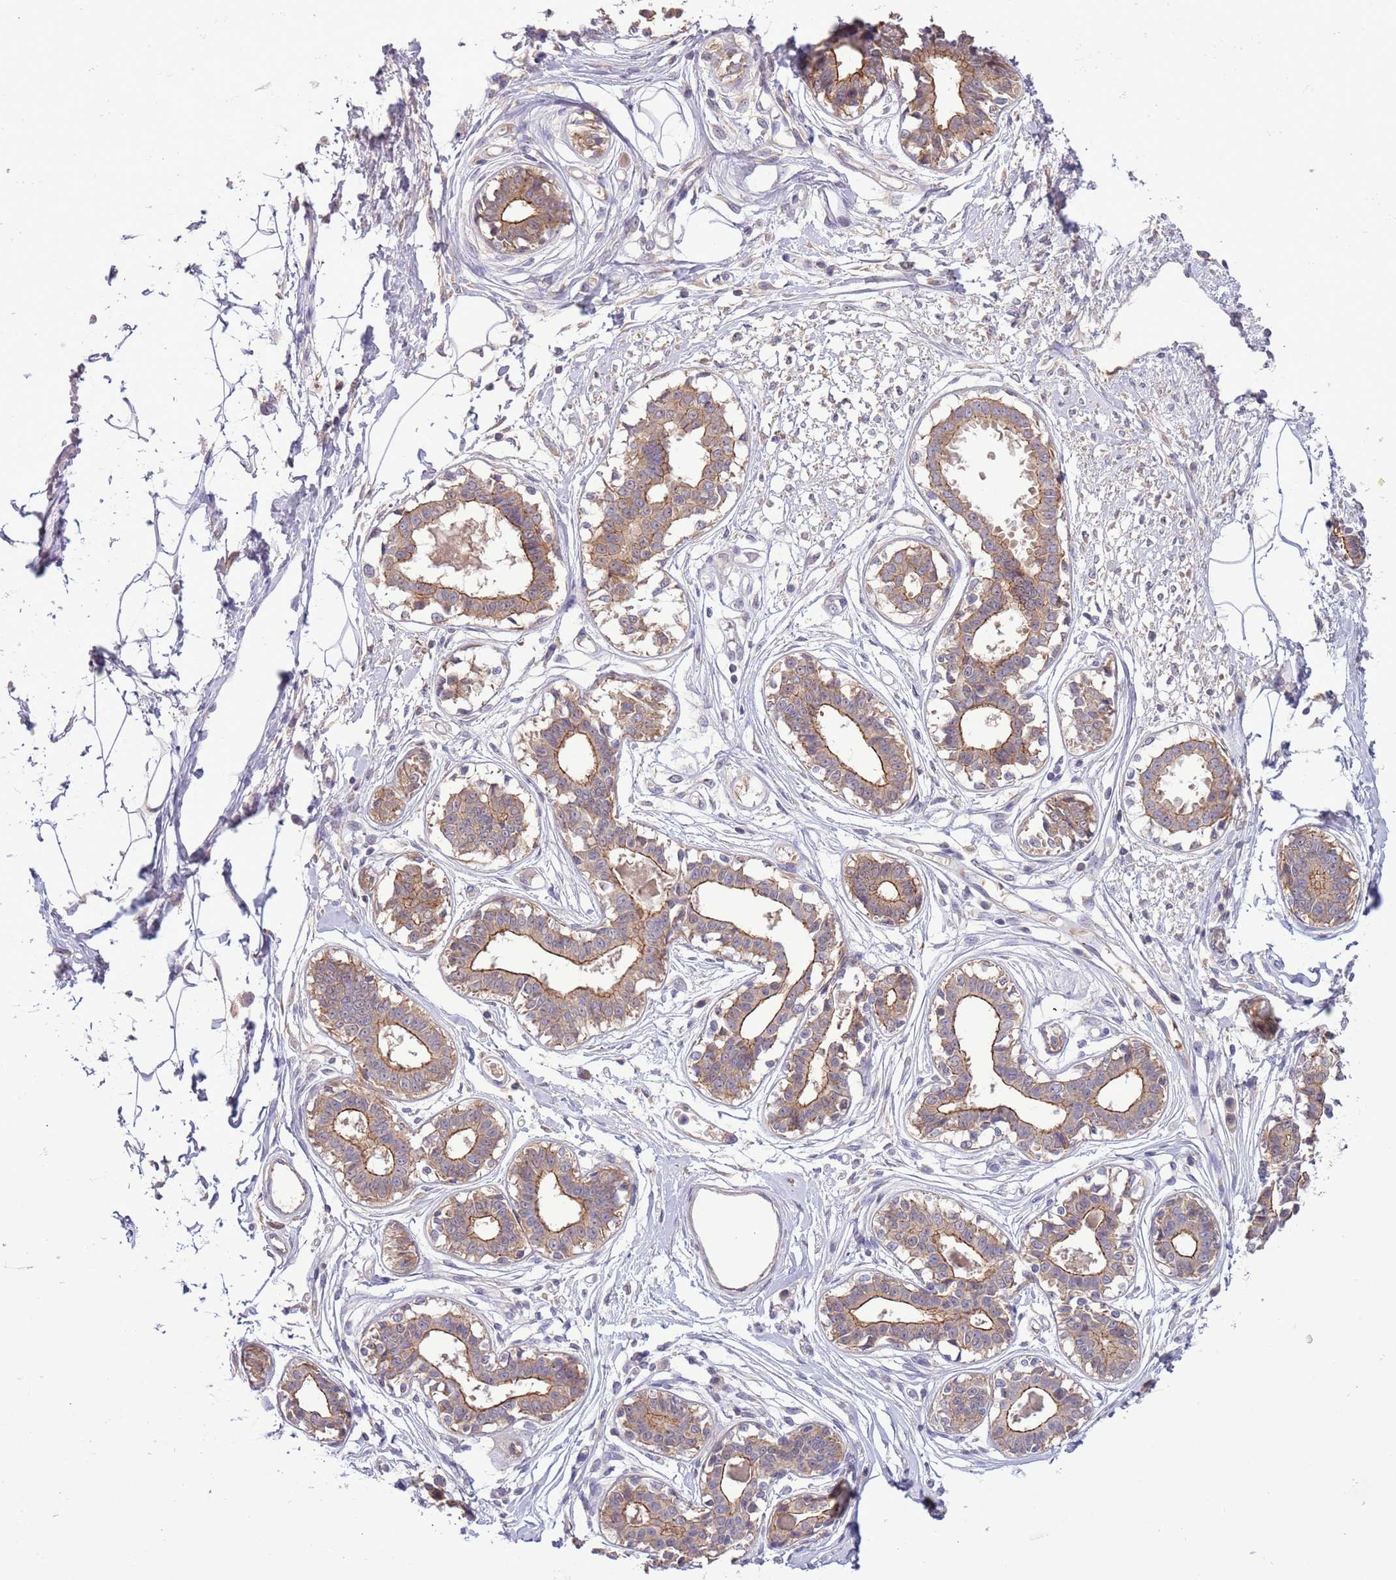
{"staining": {"intensity": "negative", "quantity": "none", "location": "none"}, "tissue": "breast", "cell_type": "Adipocytes", "image_type": "normal", "snomed": [{"axis": "morphology", "description": "Normal tissue, NOS"}, {"axis": "topography", "description": "Breast"}], "caption": "Human breast stained for a protein using immunohistochemistry (IHC) displays no positivity in adipocytes.", "gene": "SHROOM3", "patient": {"sex": "female", "age": 45}}